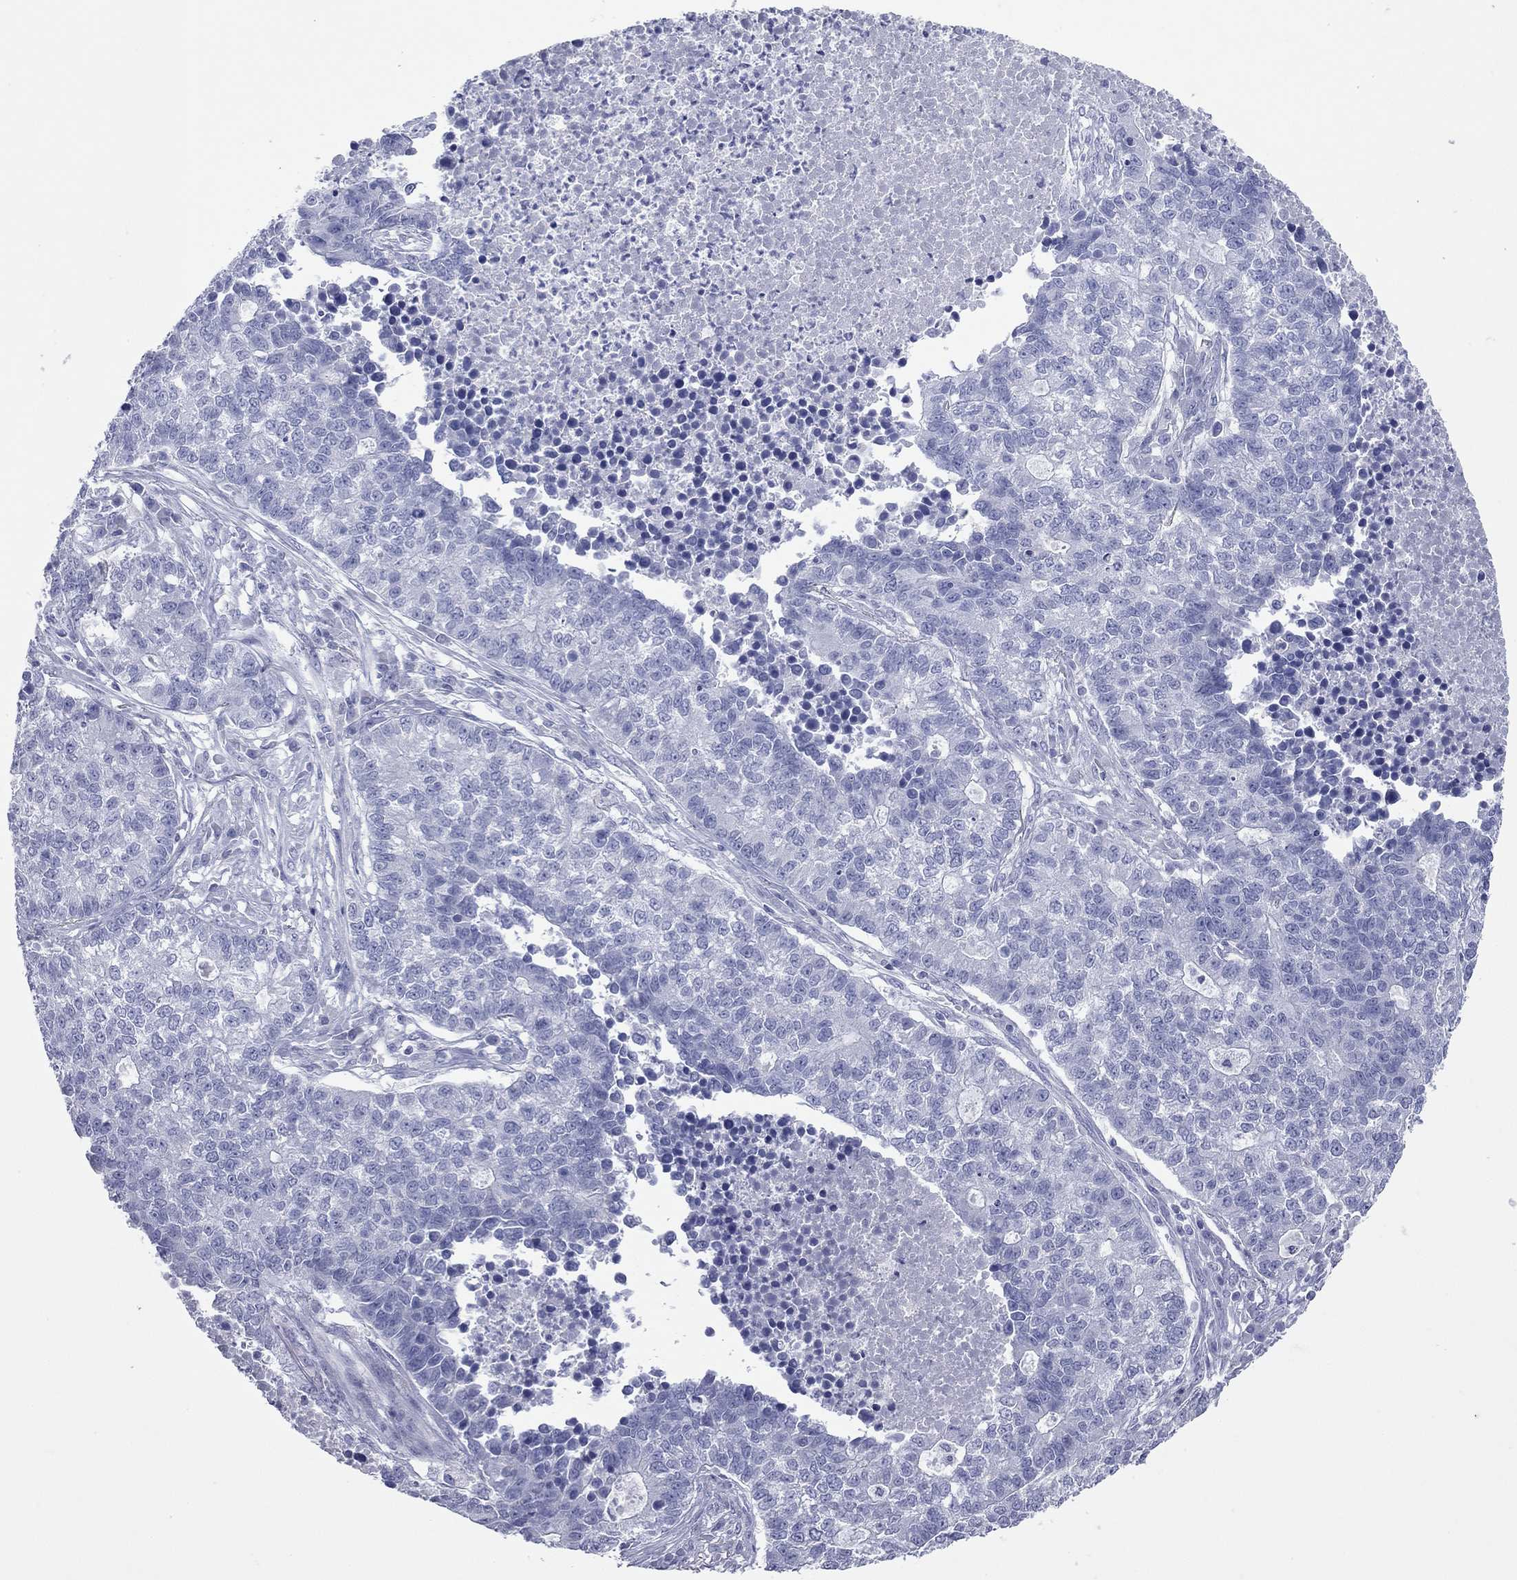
{"staining": {"intensity": "negative", "quantity": "none", "location": "none"}, "tissue": "lung cancer", "cell_type": "Tumor cells", "image_type": "cancer", "snomed": [{"axis": "morphology", "description": "Adenocarcinoma, NOS"}, {"axis": "topography", "description": "Lung"}], "caption": "Tumor cells are negative for protein expression in human lung cancer. The staining is performed using DAB brown chromogen with nuclei counter-stained in using hematoxylin.", "gene": "VSIG10", "patient": {"sex": "male", "age": 57}}